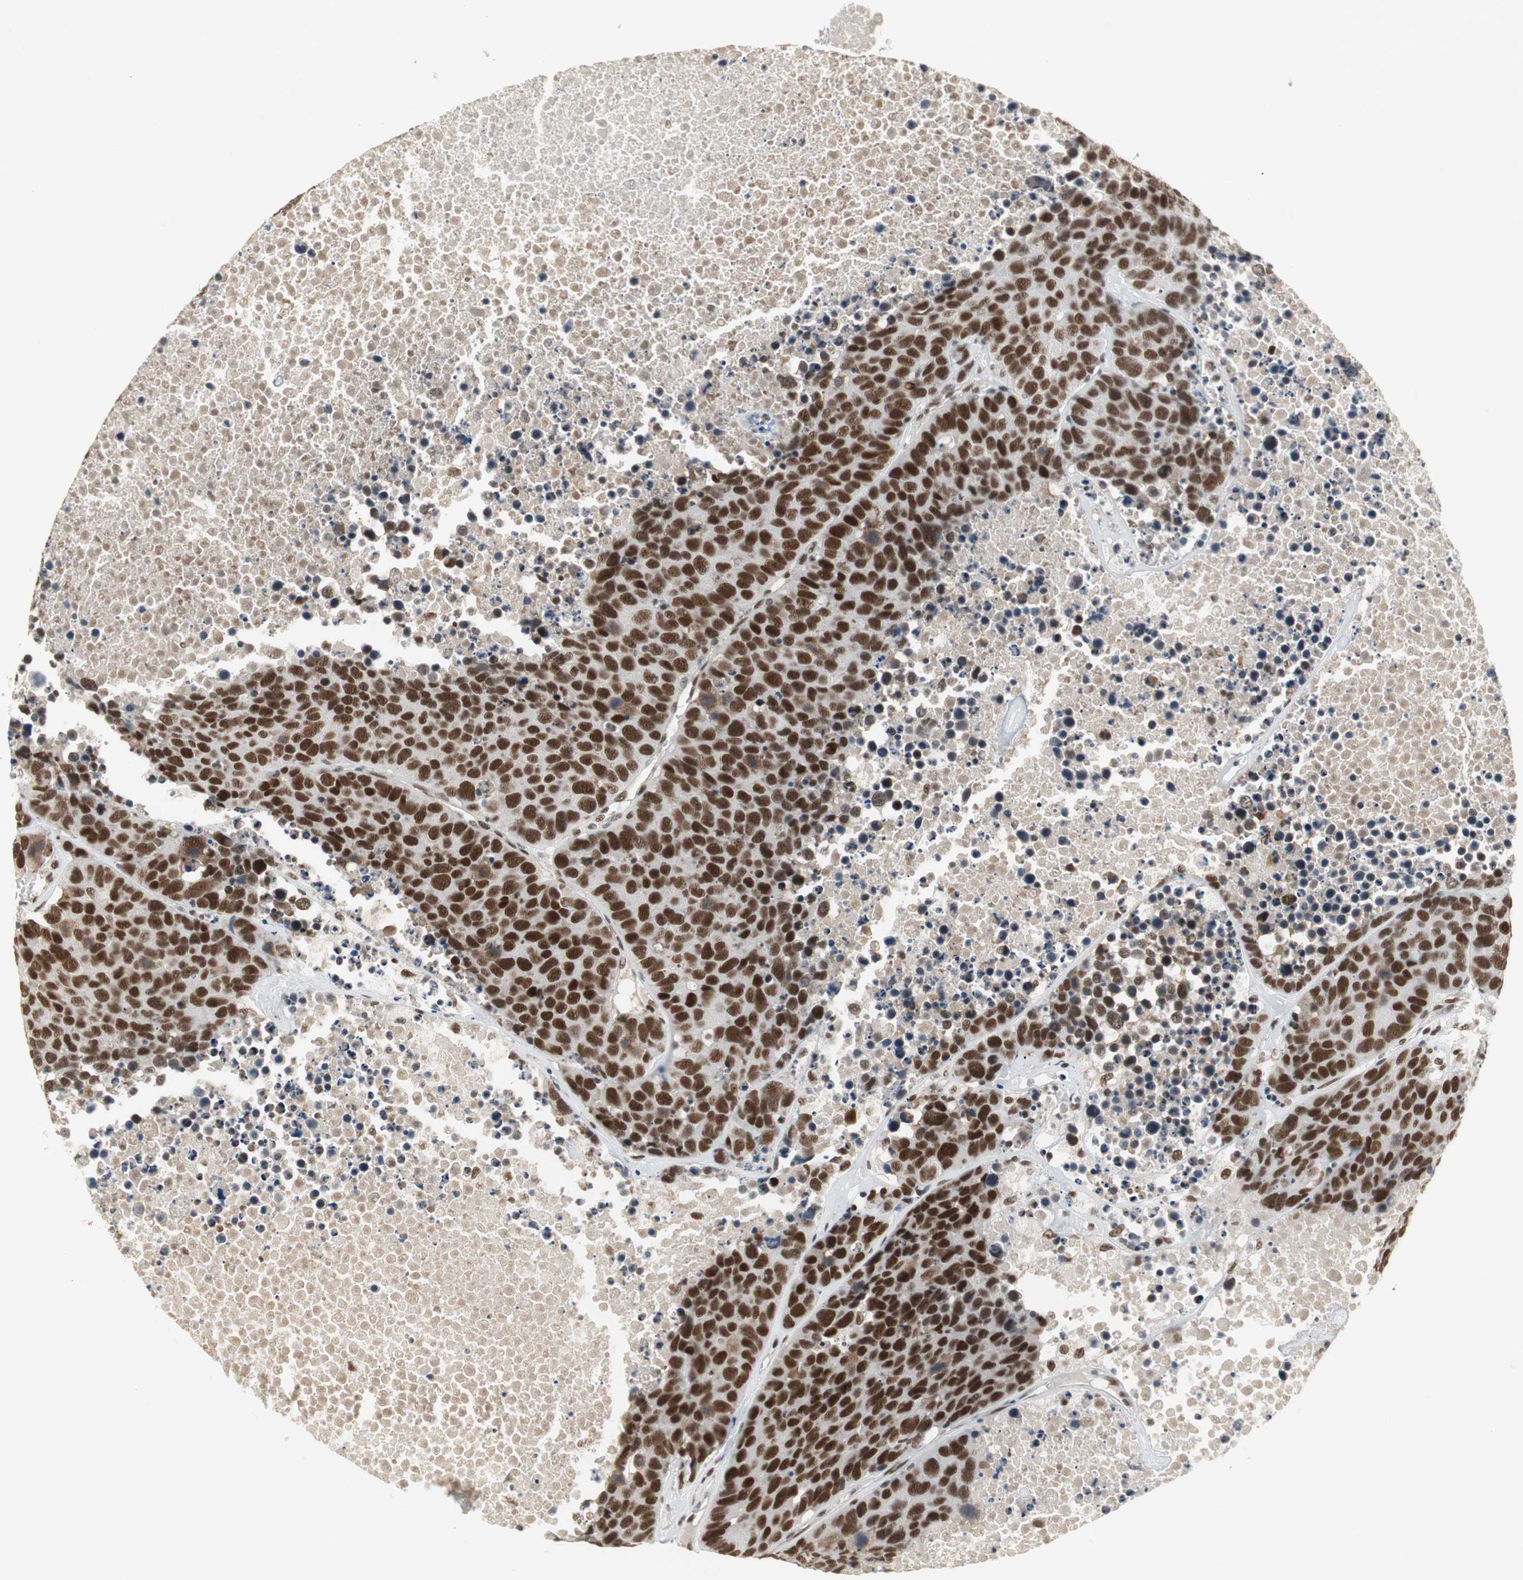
{"staining": {"intensity": "strong", "quantity": ">75%", "location": "nuclear"}, "tissue": "carcinoid", "cell_type": "Tumor cells", "image_type": "cancer", "snomed": [{"axis": "morphology", "description": "Carcinoid, malignant, NOS"}, {"axis": "topography", "description": "Lung"}], "caption": "Strong nuclear expression for a protein is identified in approximately >75% of tumor cells of malignant carcinoid using immunohistochemistry (IHC).", "gene": "RTF1", "patient": {"sex": "male", "age": 60}}